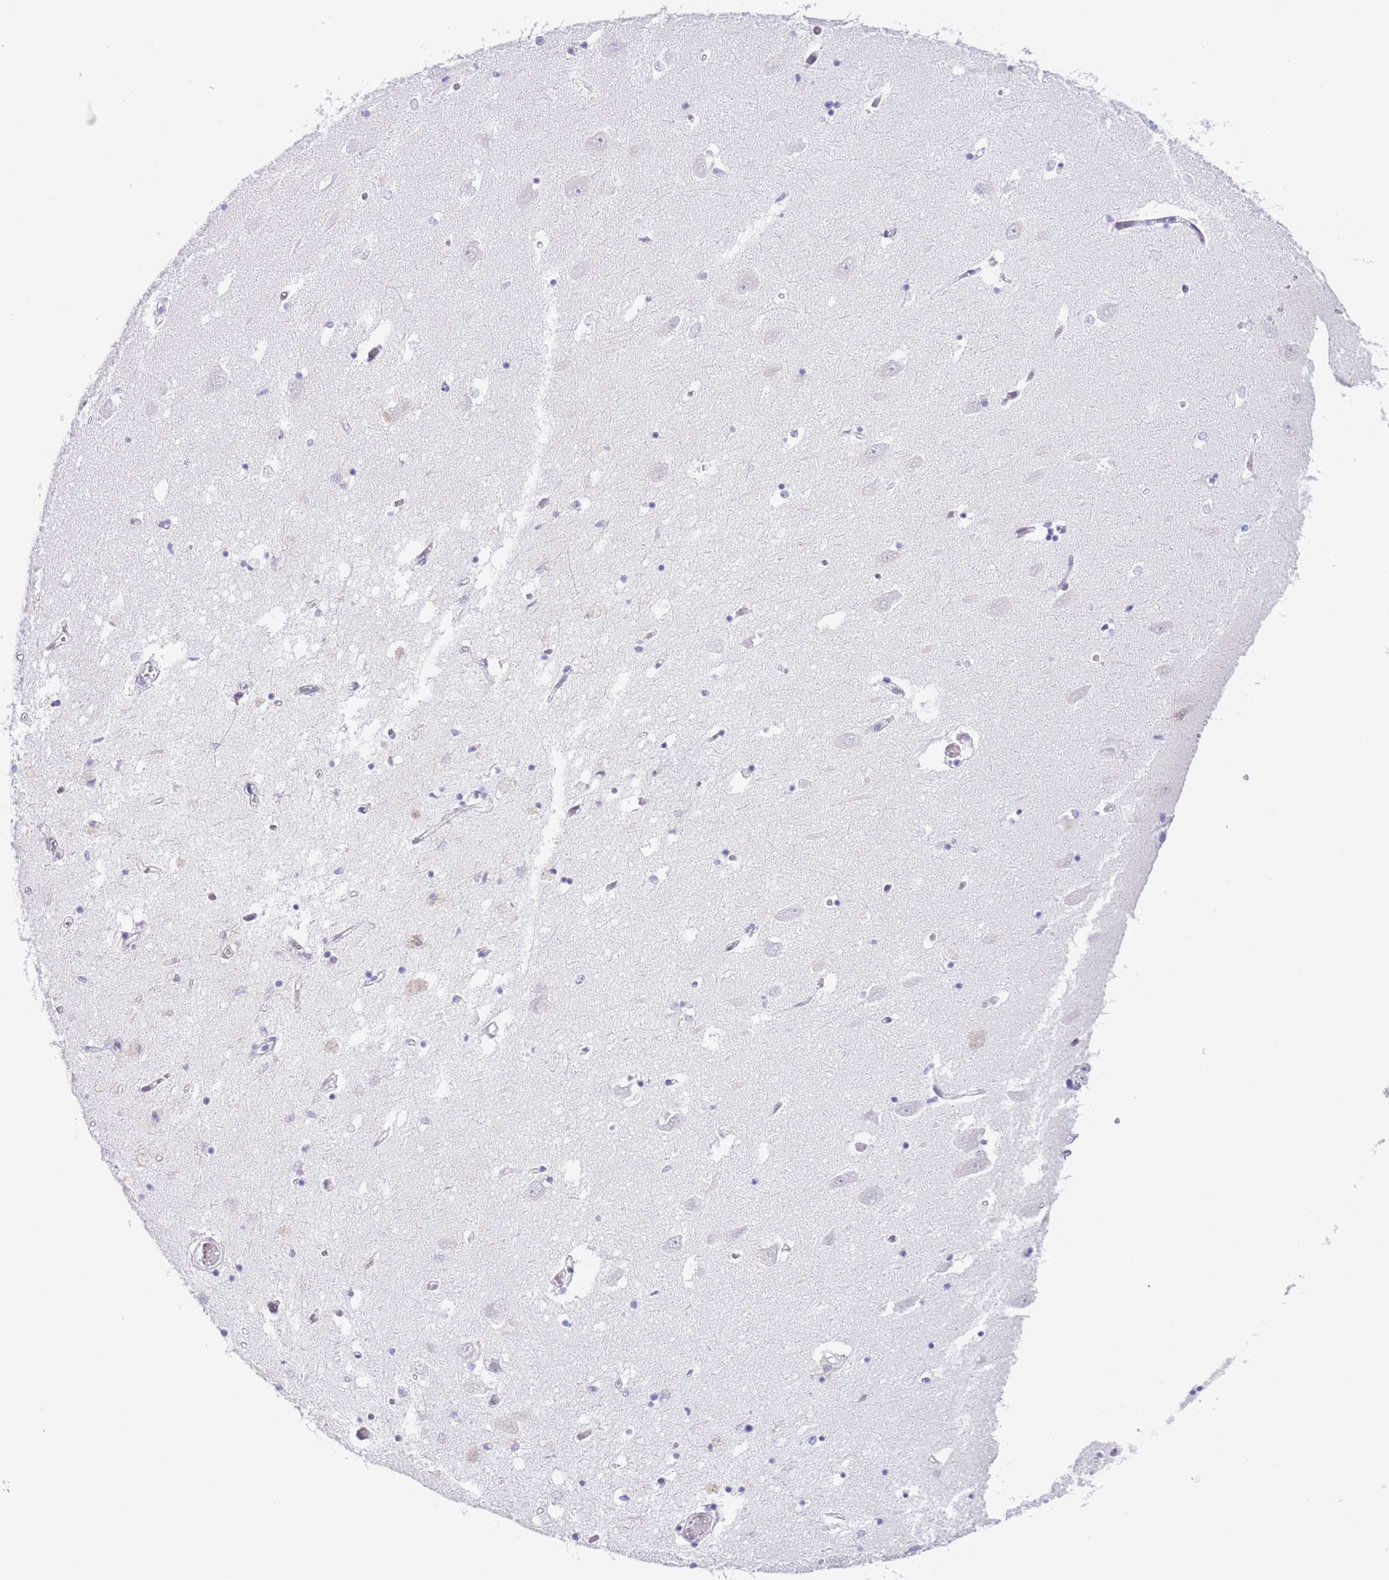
{"staining": {"intensity": "negative", "quantity": "none", "location": "none"}, "tissue": "hippocampus", "cell_type": "Glial cells", "image_type": "normal", "snomed": [{"axis": "morphology", "description": "Normal tissue, NOS"}, {"axis": "topography", "description": "Hippocampus"}], "caption": "Immunohistochemistry (IHC) of benign hippocampus shows no positivity in glial cells. The staining was performed using DAB (3,3'-diaminobenzidine) to visualize the protein expression in brown, while the nuclei were stained in blue with hematoxylin (Magnification: 20x).", "gene": "EBPL", "patient": {"sex": "male", "age": 70}}